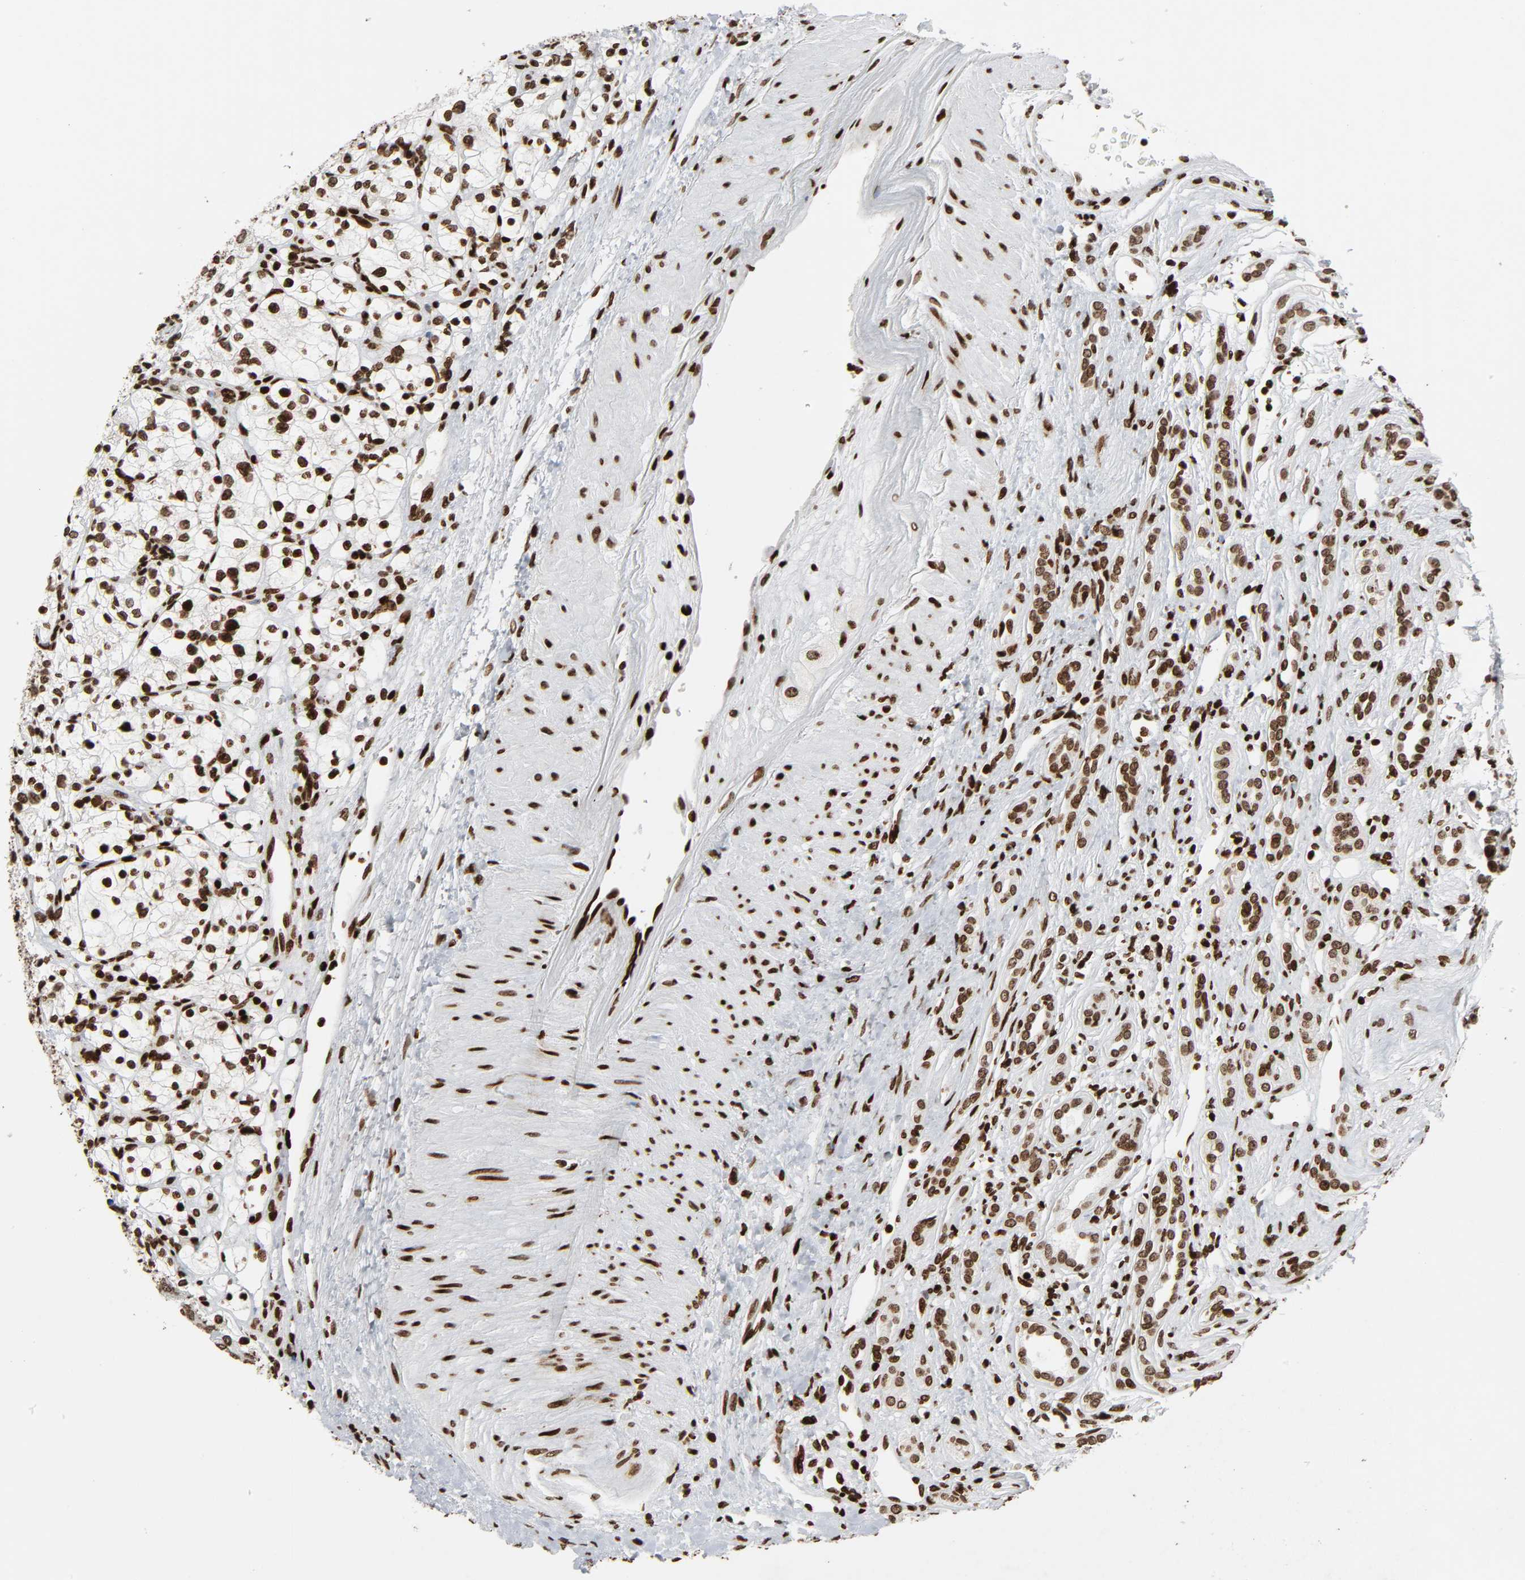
{"staining": {"intensity": "strong", "quantity": ">75%", "location": "nuclear"}, "tissue": "renal cancer", "cell_type": "Tumor cells", "image_type": "cancer", "snomed": [{"axis": "morphology", "description": "Adenocarcinoma, NOS"}, {"axis": "topography", "description": "Kidney"}], "caption": "Human renal adenocarcinoma stained with a brown dye displays strong nuclear positive staining in approximately >75% of tumor cells.", "gene": "RXRA", "patient": {"sex": "female", "age": 60}}